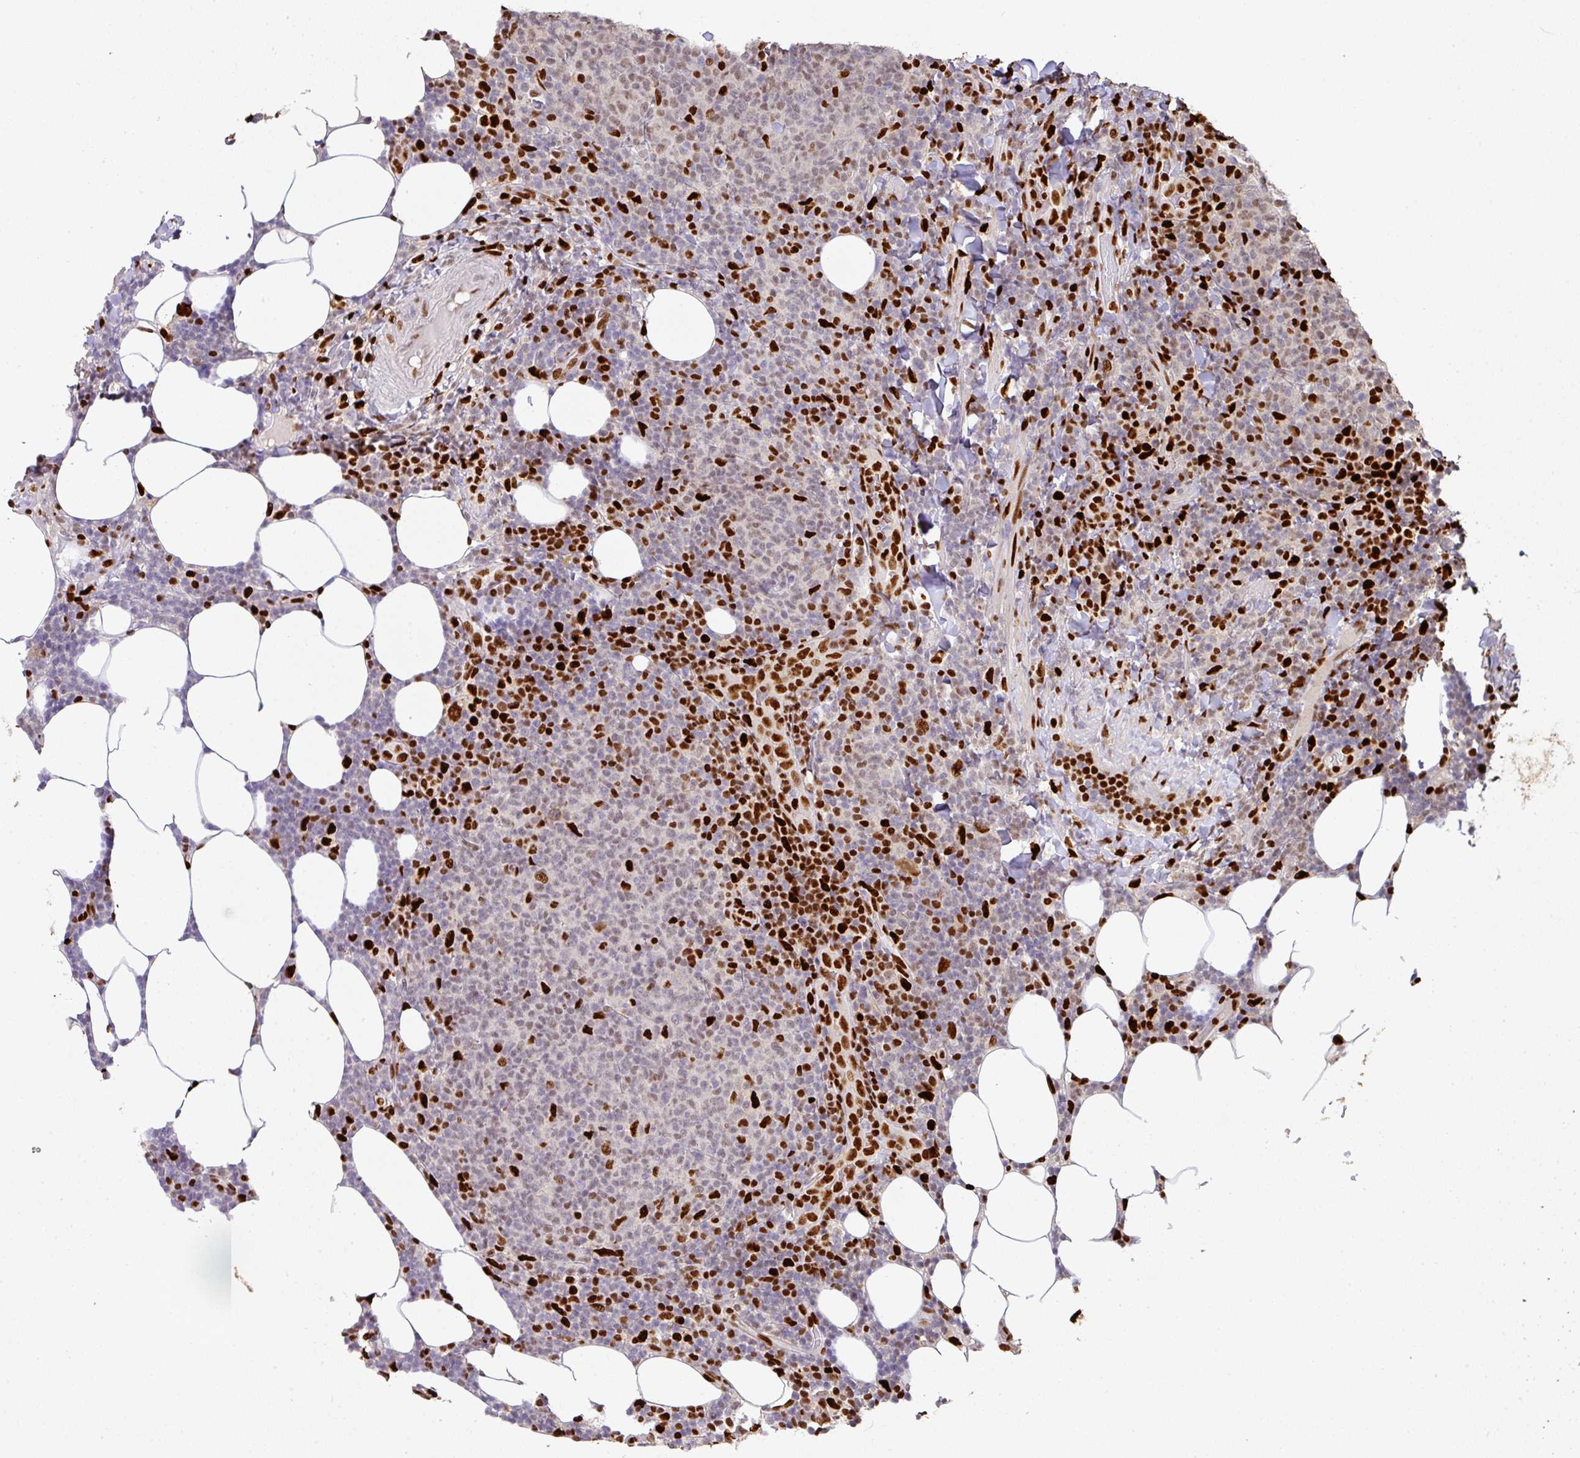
{"staining": {"intensity": "strong", "quantity": "<25%", "location": "nuclear"}, "tissue": "lymphoma", "cell_type": "Tumor cells", "image_type": "cancer", "snomed": [{"axis": "morphology", "description": "Malignant lymphoma, non-Hodgkin's type, Low grade"}, {"axis": "topography", "description": "Lymph node"}], "caption": "Lymphoma stained for a protein (brown) exhibits strong nuclear positive positivity in about <25% of tumor cells.", "gene": "SAMHD1", "patient": {"sex": "male", "age": 66}}